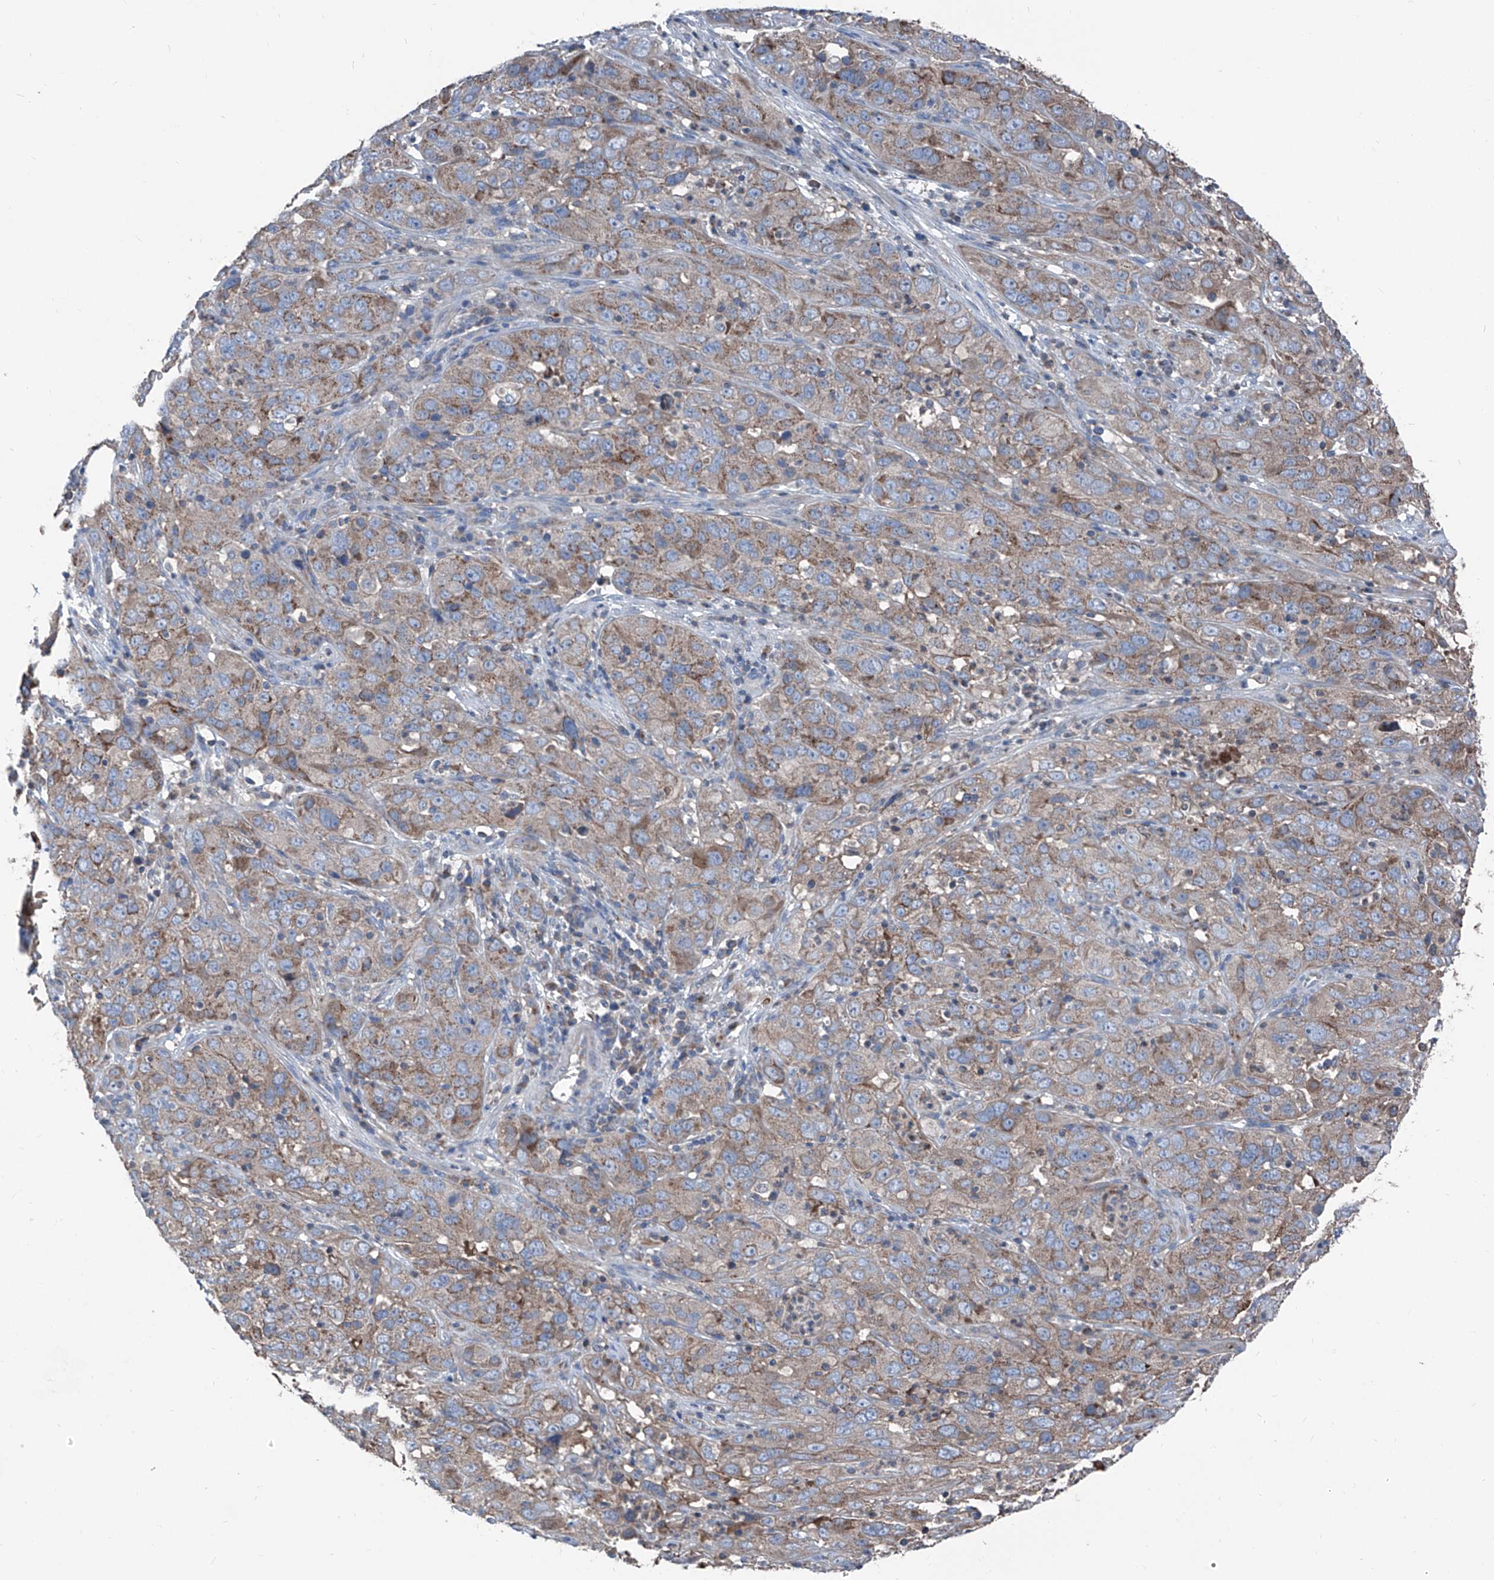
{"staining": {"intensity": "moderate", "quantity": ">75%", "location": "cytoplasmic/membranous"}, "tissue": "cervical cancer", "cell_type": "Tumor cells", "image_type": "cancer", "snomed": [{"axis": "morphology", "description": "Squamous cell carcinoma, NOS"}, {"axis": "topography", "description": "Cervix"}], "caption": "A micrograph of cervical cancer stained for a protein displays moderate cytoplasmic/membranous brown staining in tumor cells.", "gene": "GPAT3", "patient": {"sex": "female", "age": 32}}